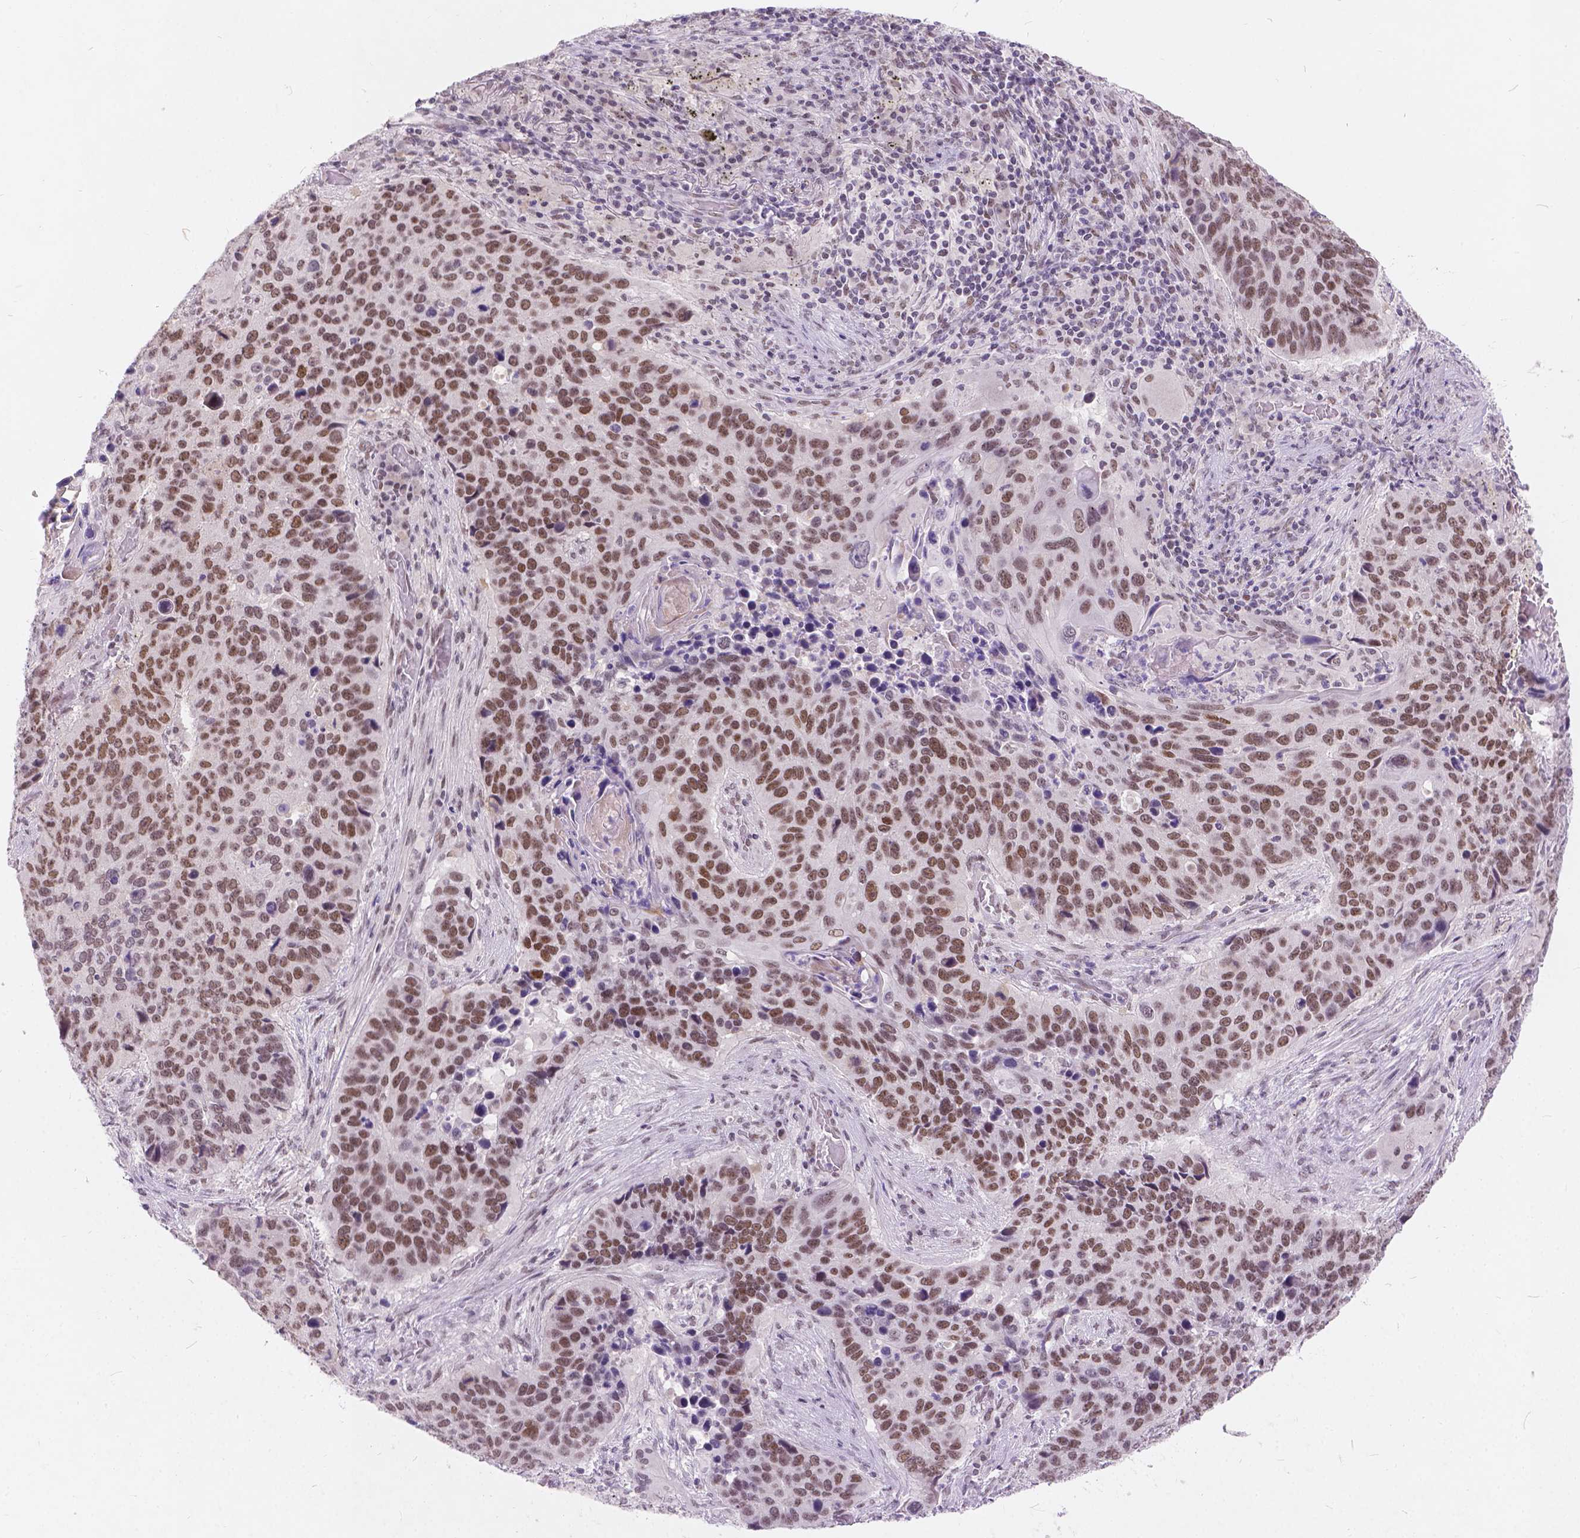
{"staining": {"intensity": "moderate", "quantity": ">75%", "location": "nuclear"}, "tissue": "lung cancer", "cell_type": "Tumor cells", "image_type": "cancer", "snomed": [{"axis": "morphology", "description": "Squamous cell carcinoma, NOS"}, {"axis": "topography", "description": "Lung"}], "caption": "The immunohistochemical stain highlights moderate nuclear positivity in tumor cells of lung cancer tissue.", "gene": "FAM53A", "patient": {"sex": "male", "age": 68}}